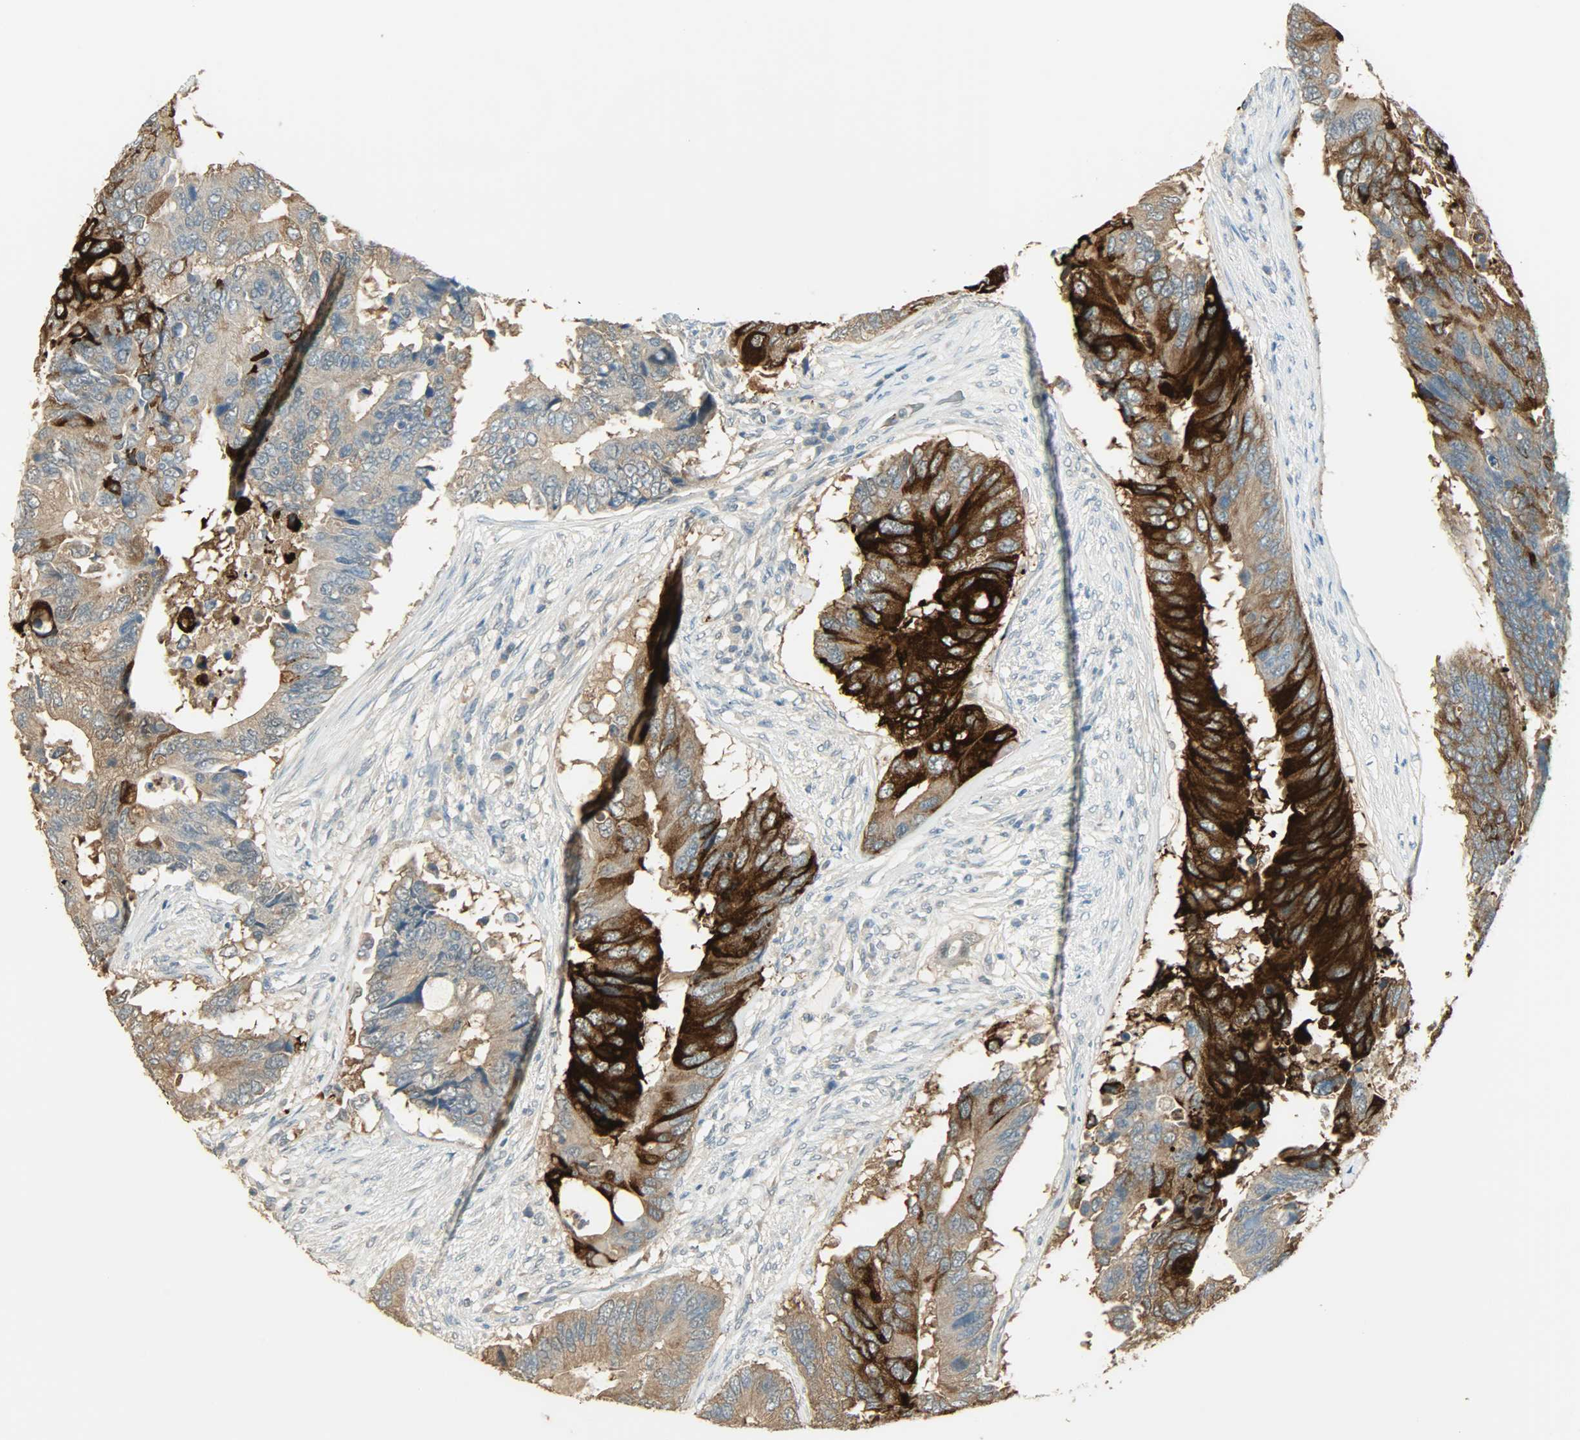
{"staining": {"intensity": "strong", "quantity": "25%-75%", "location": "cytoplasmic/membranous"}, "tissue": "colorectal cancer", "cell_type": "Tumor cells", "image_type": "cancer", "snomed": [{"axis": "morphology", "description": "Adenocarcinoma, NOS"}, {"axis": "topography", "description": "Colon"}], "caption": "This photomicrograph reveals immunohistochemistry staining of adenocarcinoma (colorectal), with high strong cytoplasmic/membranous staining in about 25%-75% of tumor cells.", "gene": "PRMT5", "patient": {"sex": "male", "age": 71}}